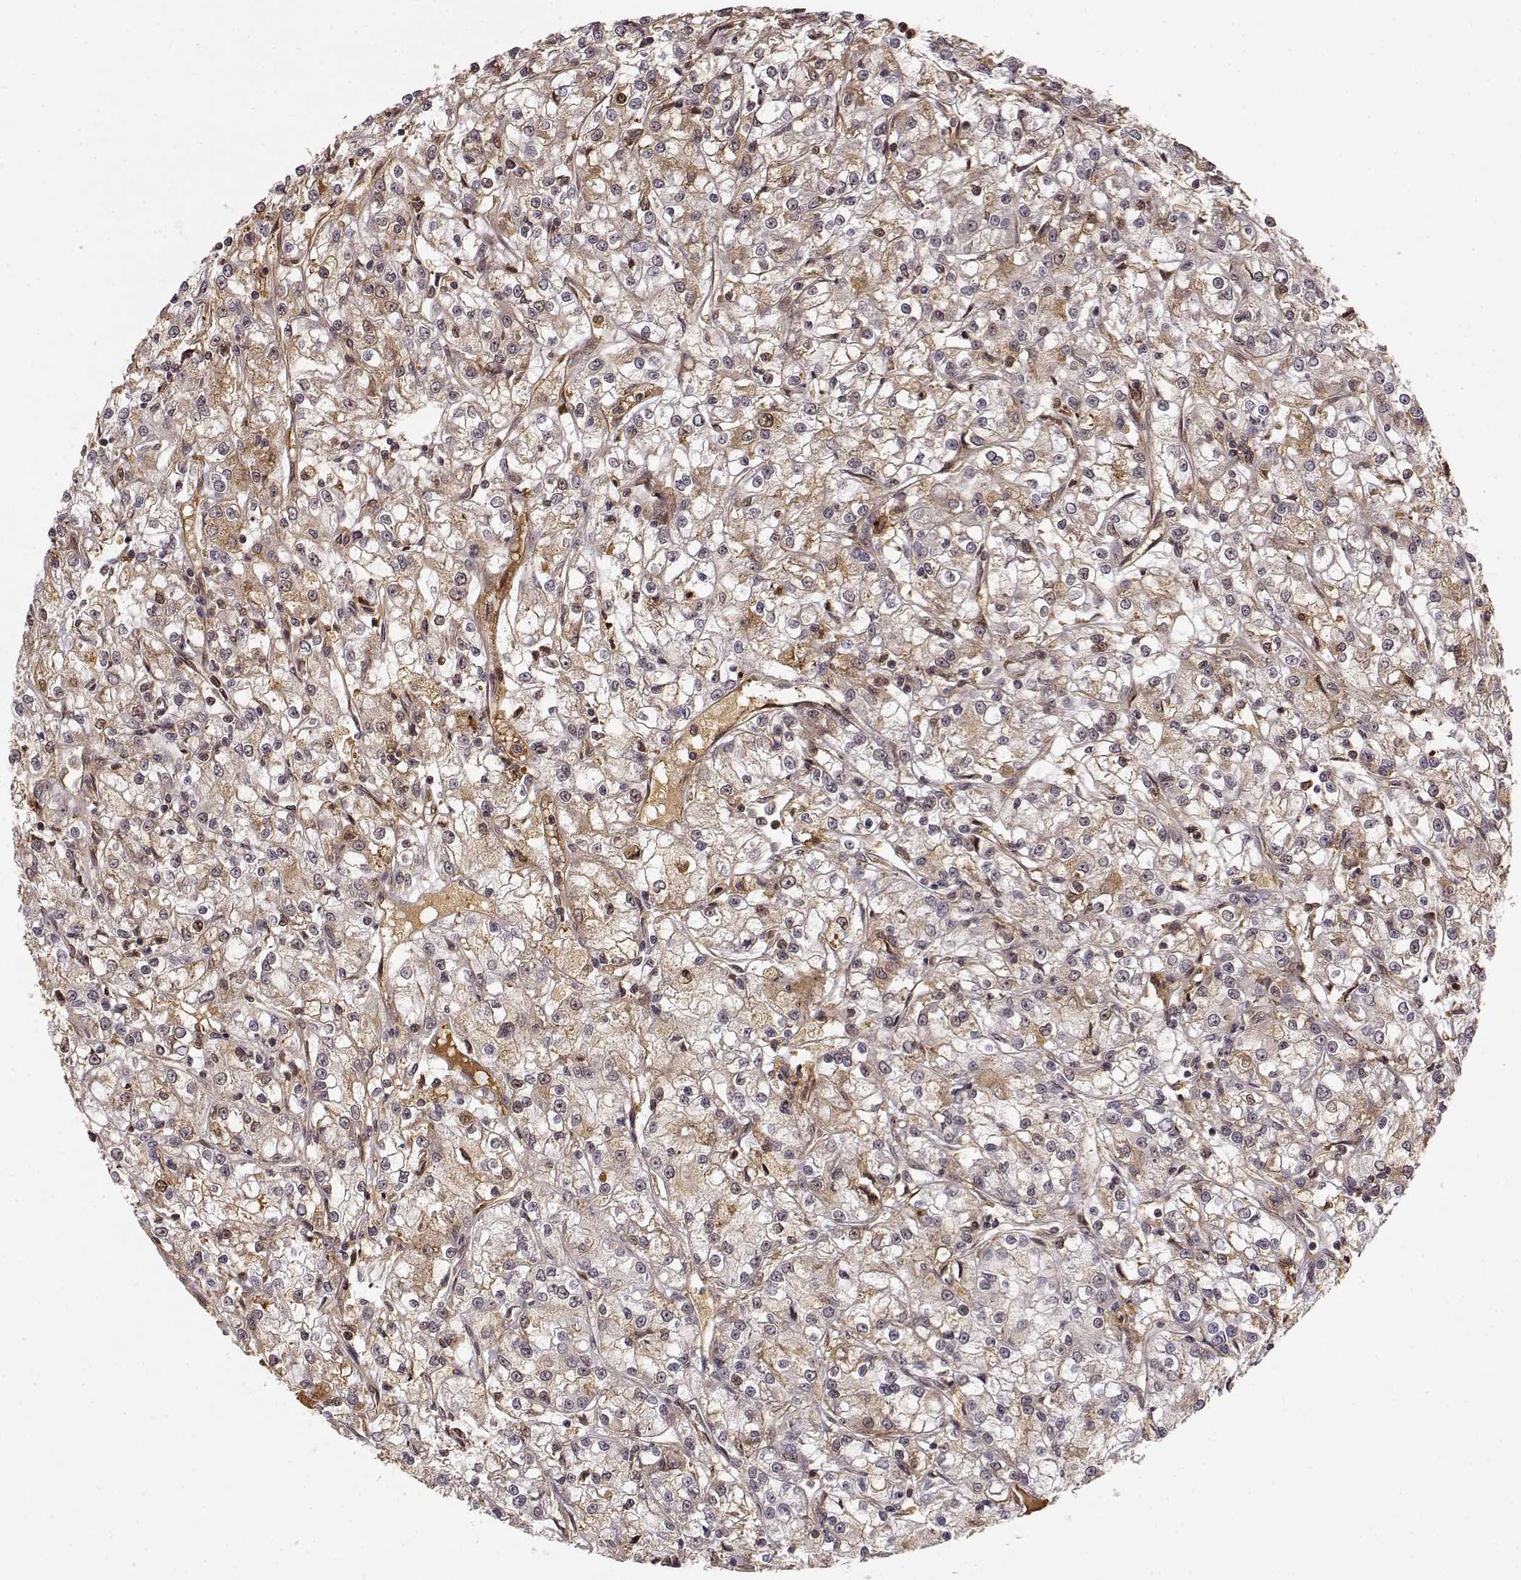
{"staining": {"intensity": "weak", "quantity": "25%-75%", "location": "cytoplasmic/membranous"}, "tissue": "renal cancer", "cell_type": "Tumor cells", "image_type": "cancer", "snomed": [{"axis": "morphology", "description": "Adenocarcinoma, NOS"}, {"axis": "topography", "description": "Kidney"}], "caption": "Protein staining shows weak cytoplasmic/membranous expression in about 25%-75% of tumor cells in renal cancer.", "gene": "MAEA", "patient": {"sex": "female", "age": 59}}